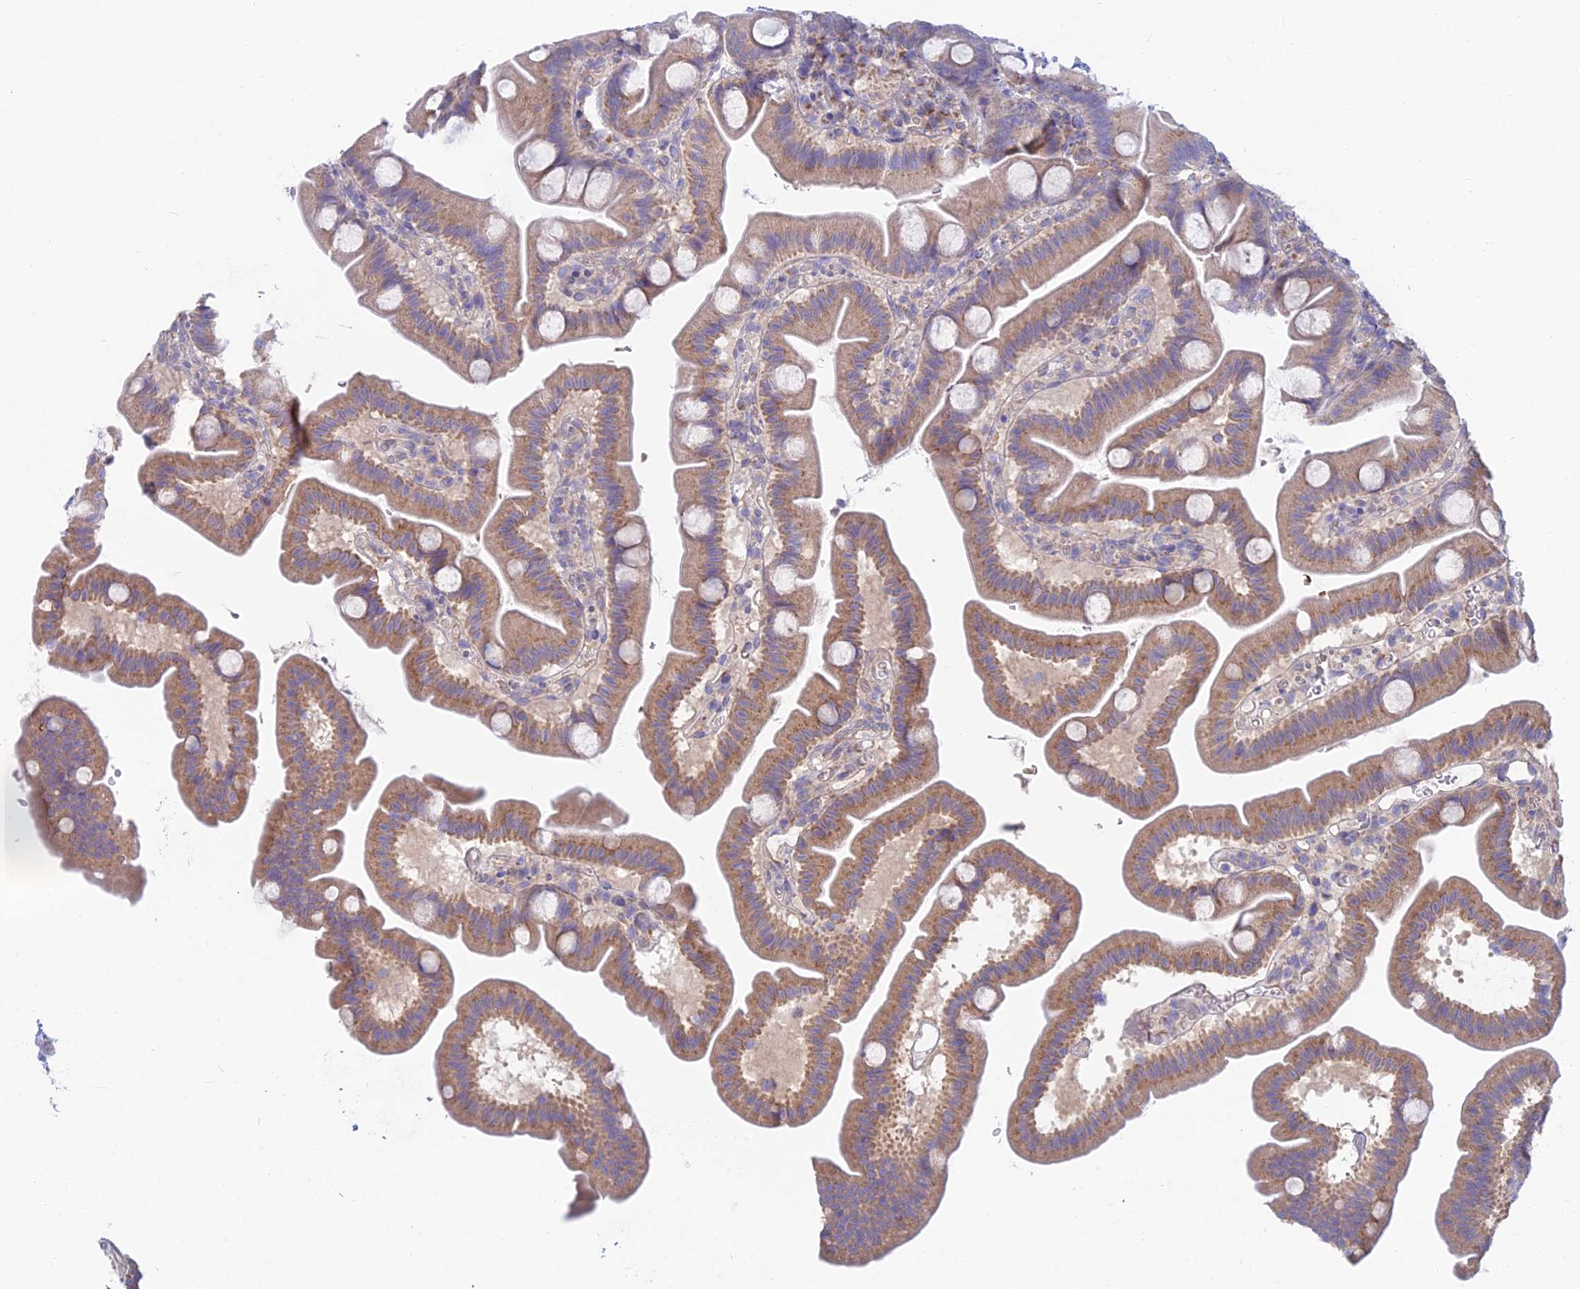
{"staining": {"intensity": "moderate", "quantity": "25%-75%", "location": "cytoplasmic/membranous"}, "tissue": "small intestine", "cell_type": "Glandular cells", "image_type": "normal", "snomed": [{"axis": "morphology", "description": "Normal tissue, NOS"}, {"axis": "topography", "description": "Small intestine"}], "caption": "Small intestine stained with DAB (3,3'-diaminobenzidine) IHC demonstrates medium levels of moderate cytoplasmic/membranous staining in approximately 25%-75% of glandular cells.", "gene": "ZNF564", "patient": {"sex": "female", "age": 68}}